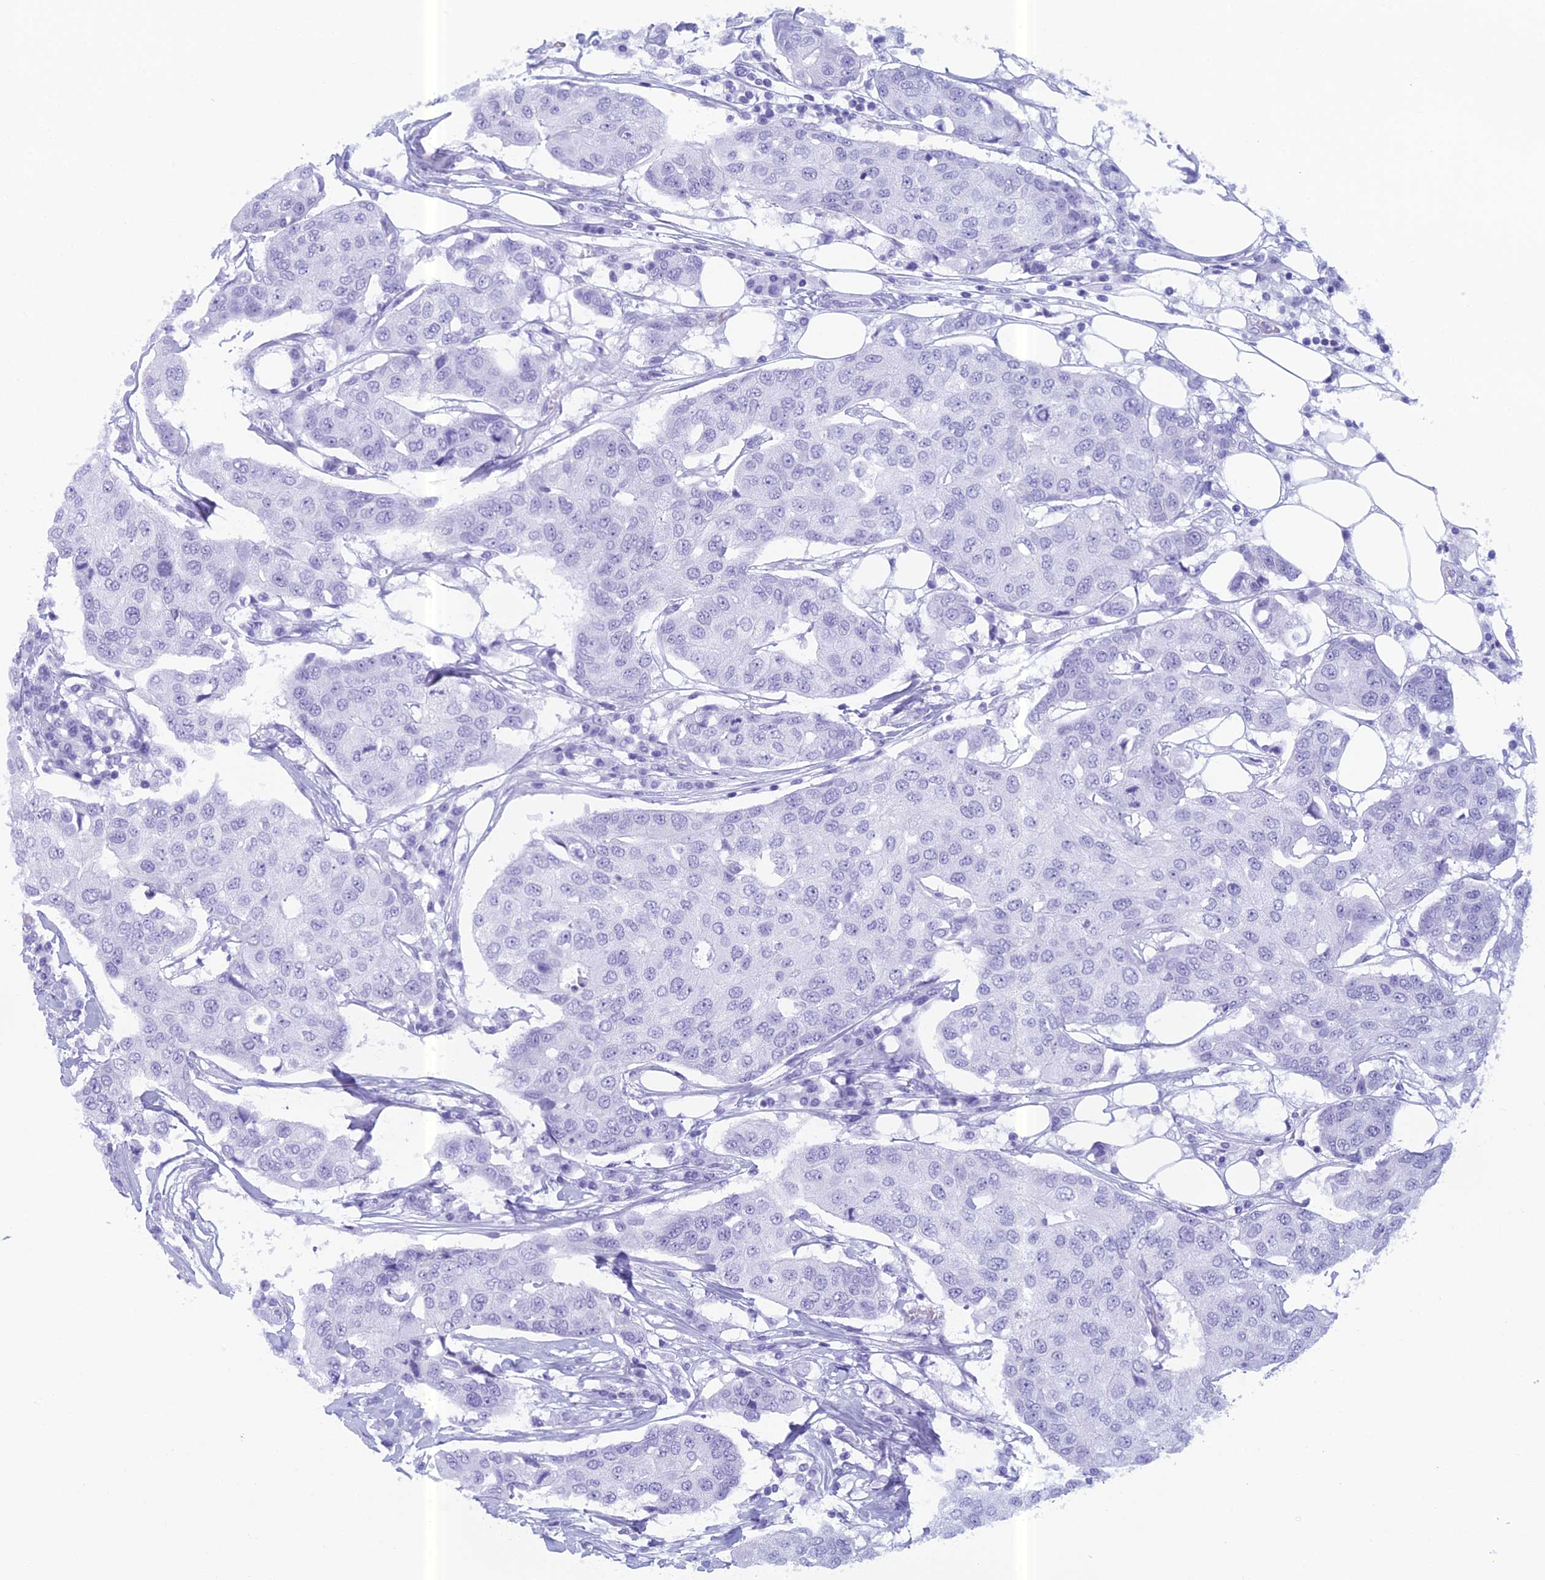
{"staining": {"intensity": "negative", "quantity": "none", "location": "none"}, "tissue": "breast cancer", "cell_type": "Tumor cells", "image_type": "cancer", "snomed": [{"axis": "morphology", "description": "Duct carcinoma"}, {"axis": "topography", "description": "Breast"}], "caption": "Breast cancer (infiltrating ductal carcinoma) was stained to show a protein in brown. There is no significant staining in tumor cells.", "gene": "RGS17", "patient": {"sex": "female", "age": 80}}